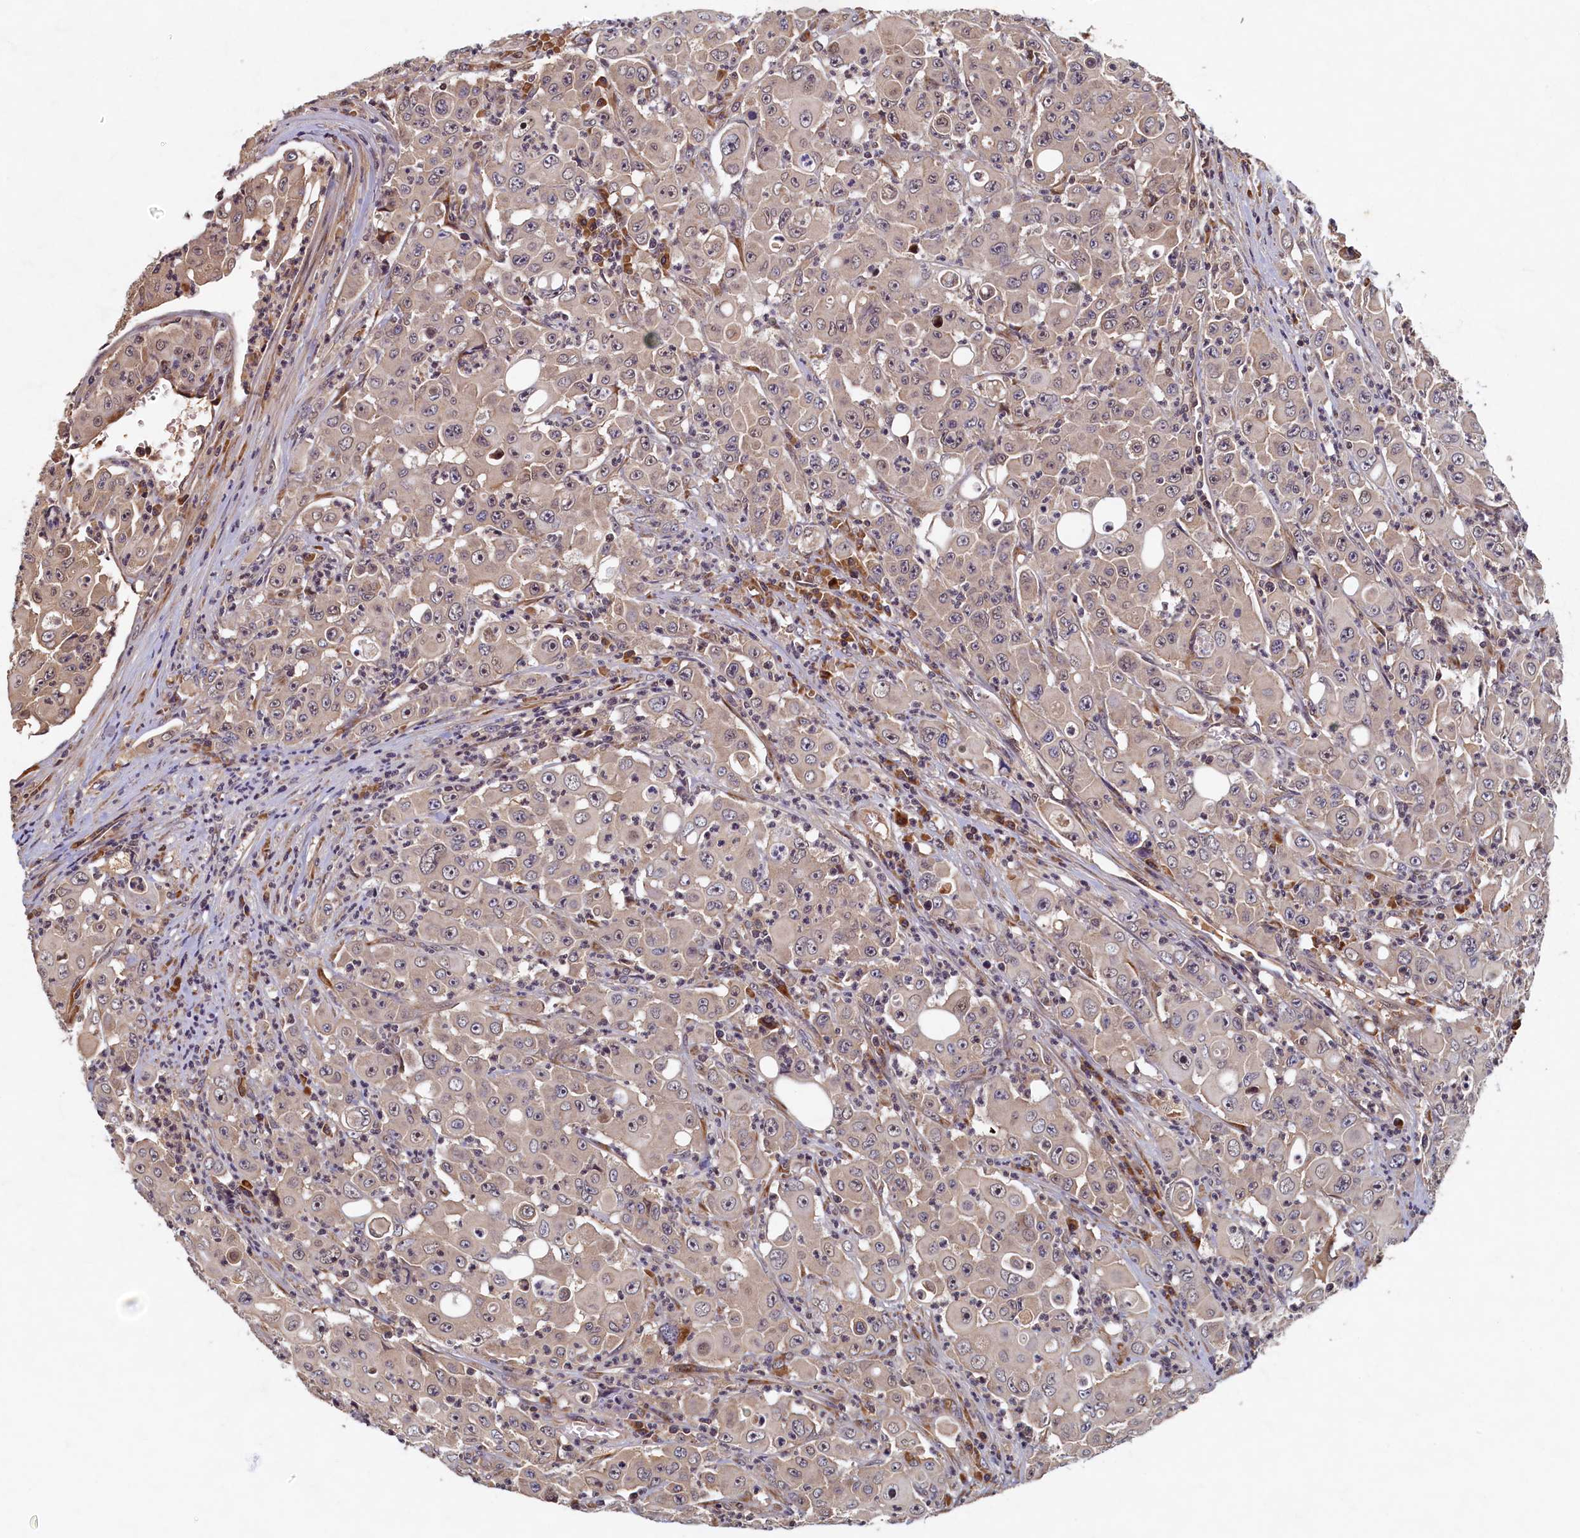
{"staining": {"intensity": "negative", "quantity": "none", "location": "none"}, "tissue": "colorectal cancer", "cell_type": "Tumor cells", "image_type": "cancer", "snomed": [{"axis": "morphology", "description": "Adenocarcinoma, NOS"}, {"axis": "topography", "description": "Colon"}], "caption": "Colorectal cancer (adenocarcinoma) stained for a protein using IHC demonstrates no expression tumor cells.", "gene": "LCMT2", "patient": {"sex": "male", "age": 51}}